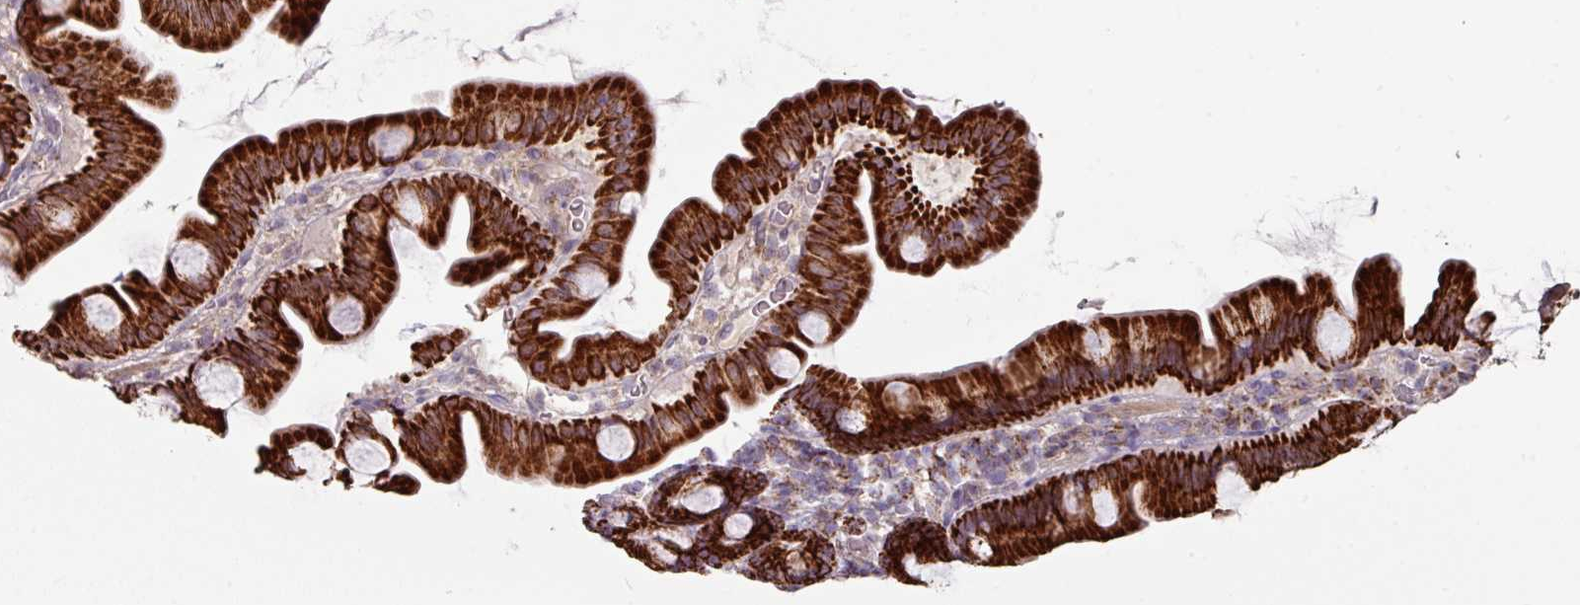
{"staining": {"intensity": "strong", "quantity": ">75%", "location": "cytoplasmic/membranous"}, "tissue": "small intestine", "cell_type": "Glandular cells", "image_type": "normal", "snomed": [{"axis": "morphology", "description": "Normal tissue, NOS"}, {"axis": "topography", "description": "Small intestine"}], "caption": "Brown immunohistochemical staining in benign human small intestine displays strong cytoplasmic/membranous positivity in approximately >75% of glandular cells.", "gene": "OR2D3", "patient": {"sex": "female", "age": 68}}